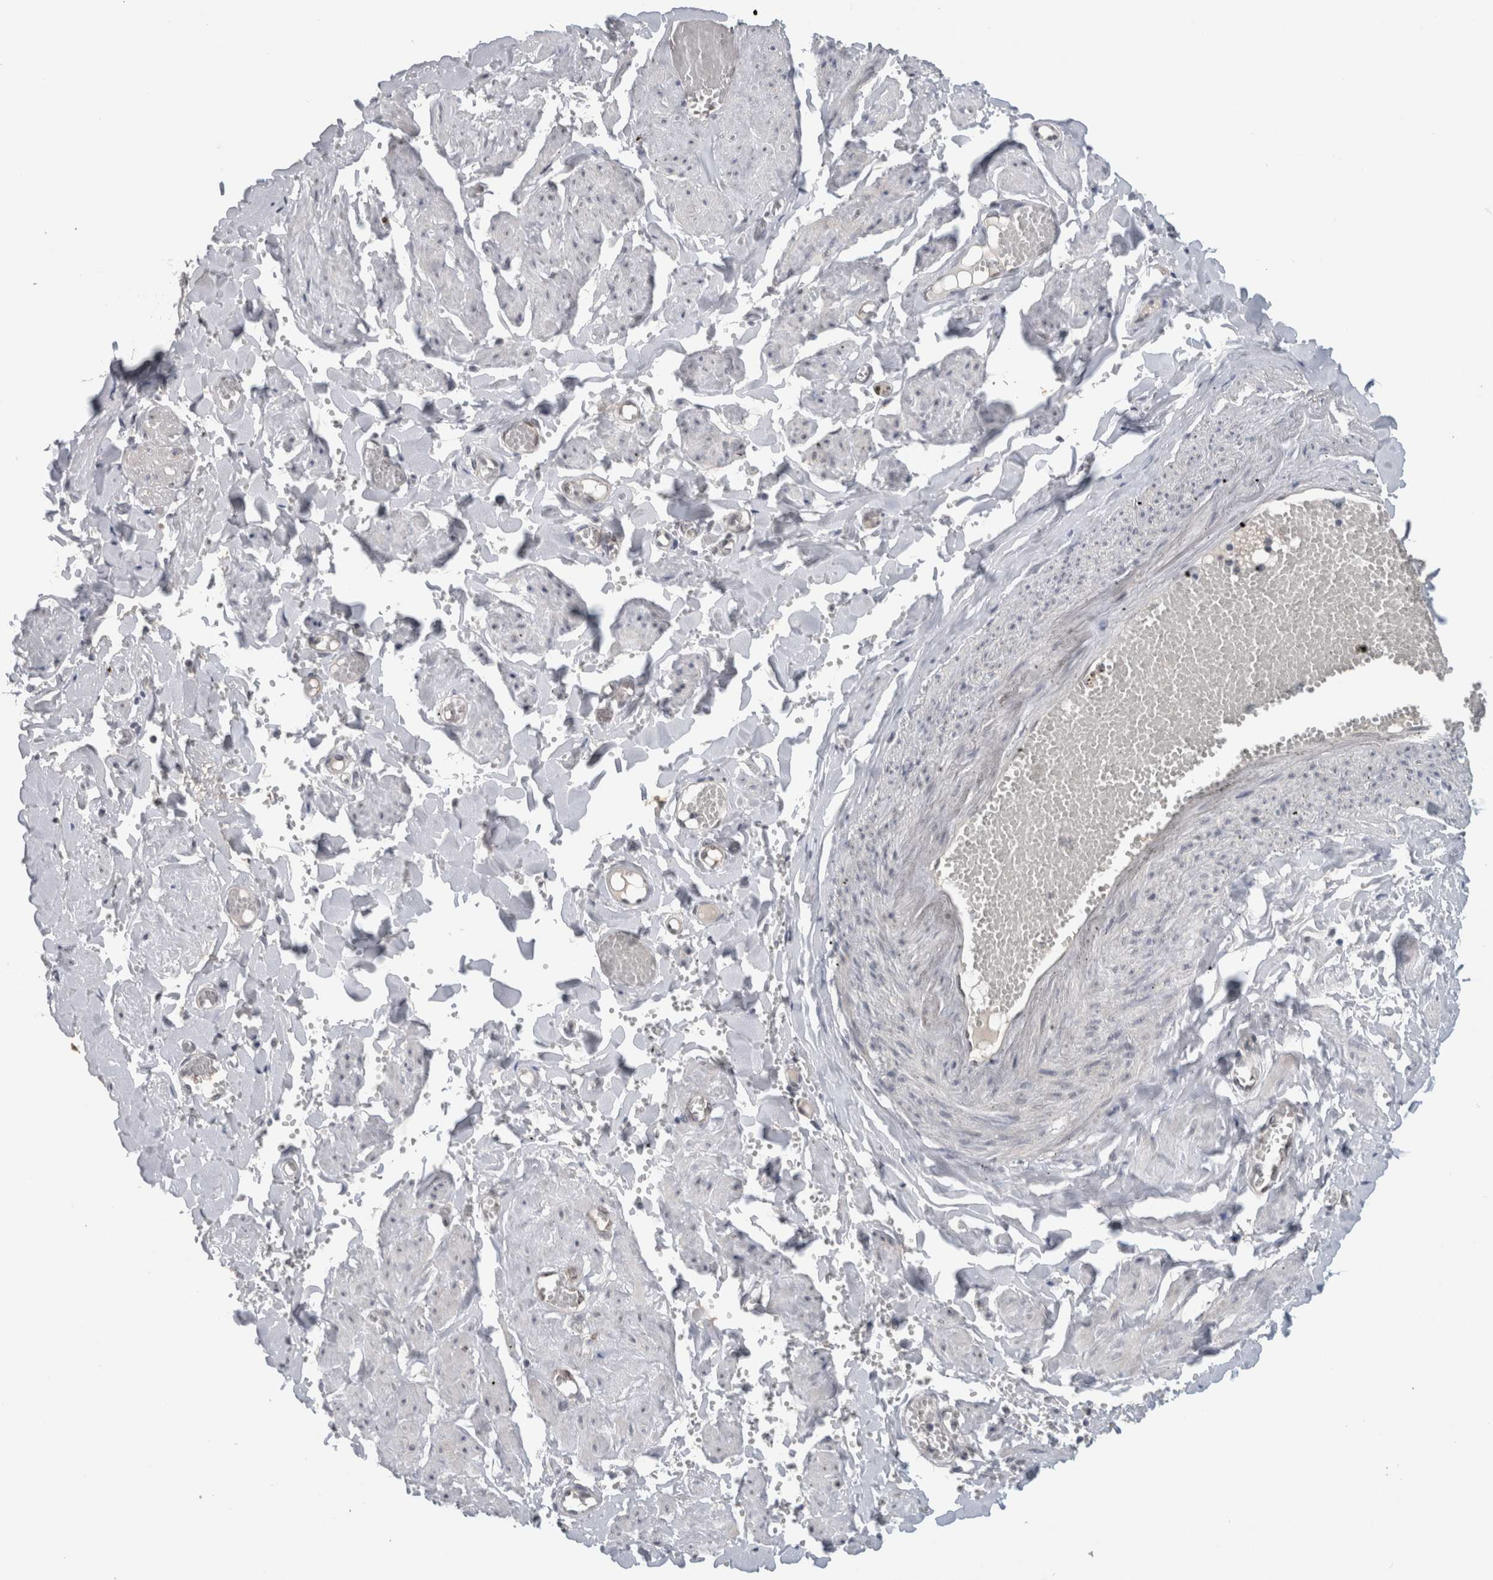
{"staining": {"intensity": "negative", "quantity": "none", "location": "none"}, "tissue": "soft tissue", "cell_type": "Fibroblasts", "image_type": "normal", "snomed": [{"axis": "morphology", "description": "Normal tissue, NOS"}, {"axis": "topography", "description": "Vascular tissue"}, {"axis": "topography", "description": "Fallopian tube"}, {"axis": "topography", "description": "Ovary"}], "caption": "This is an immunohistochemistry histopathology image of benign soft tissue. There is no expression in fibroblasts.", "gene": "PRXL2A", "patient": {"sex": "female", "age": 67}}